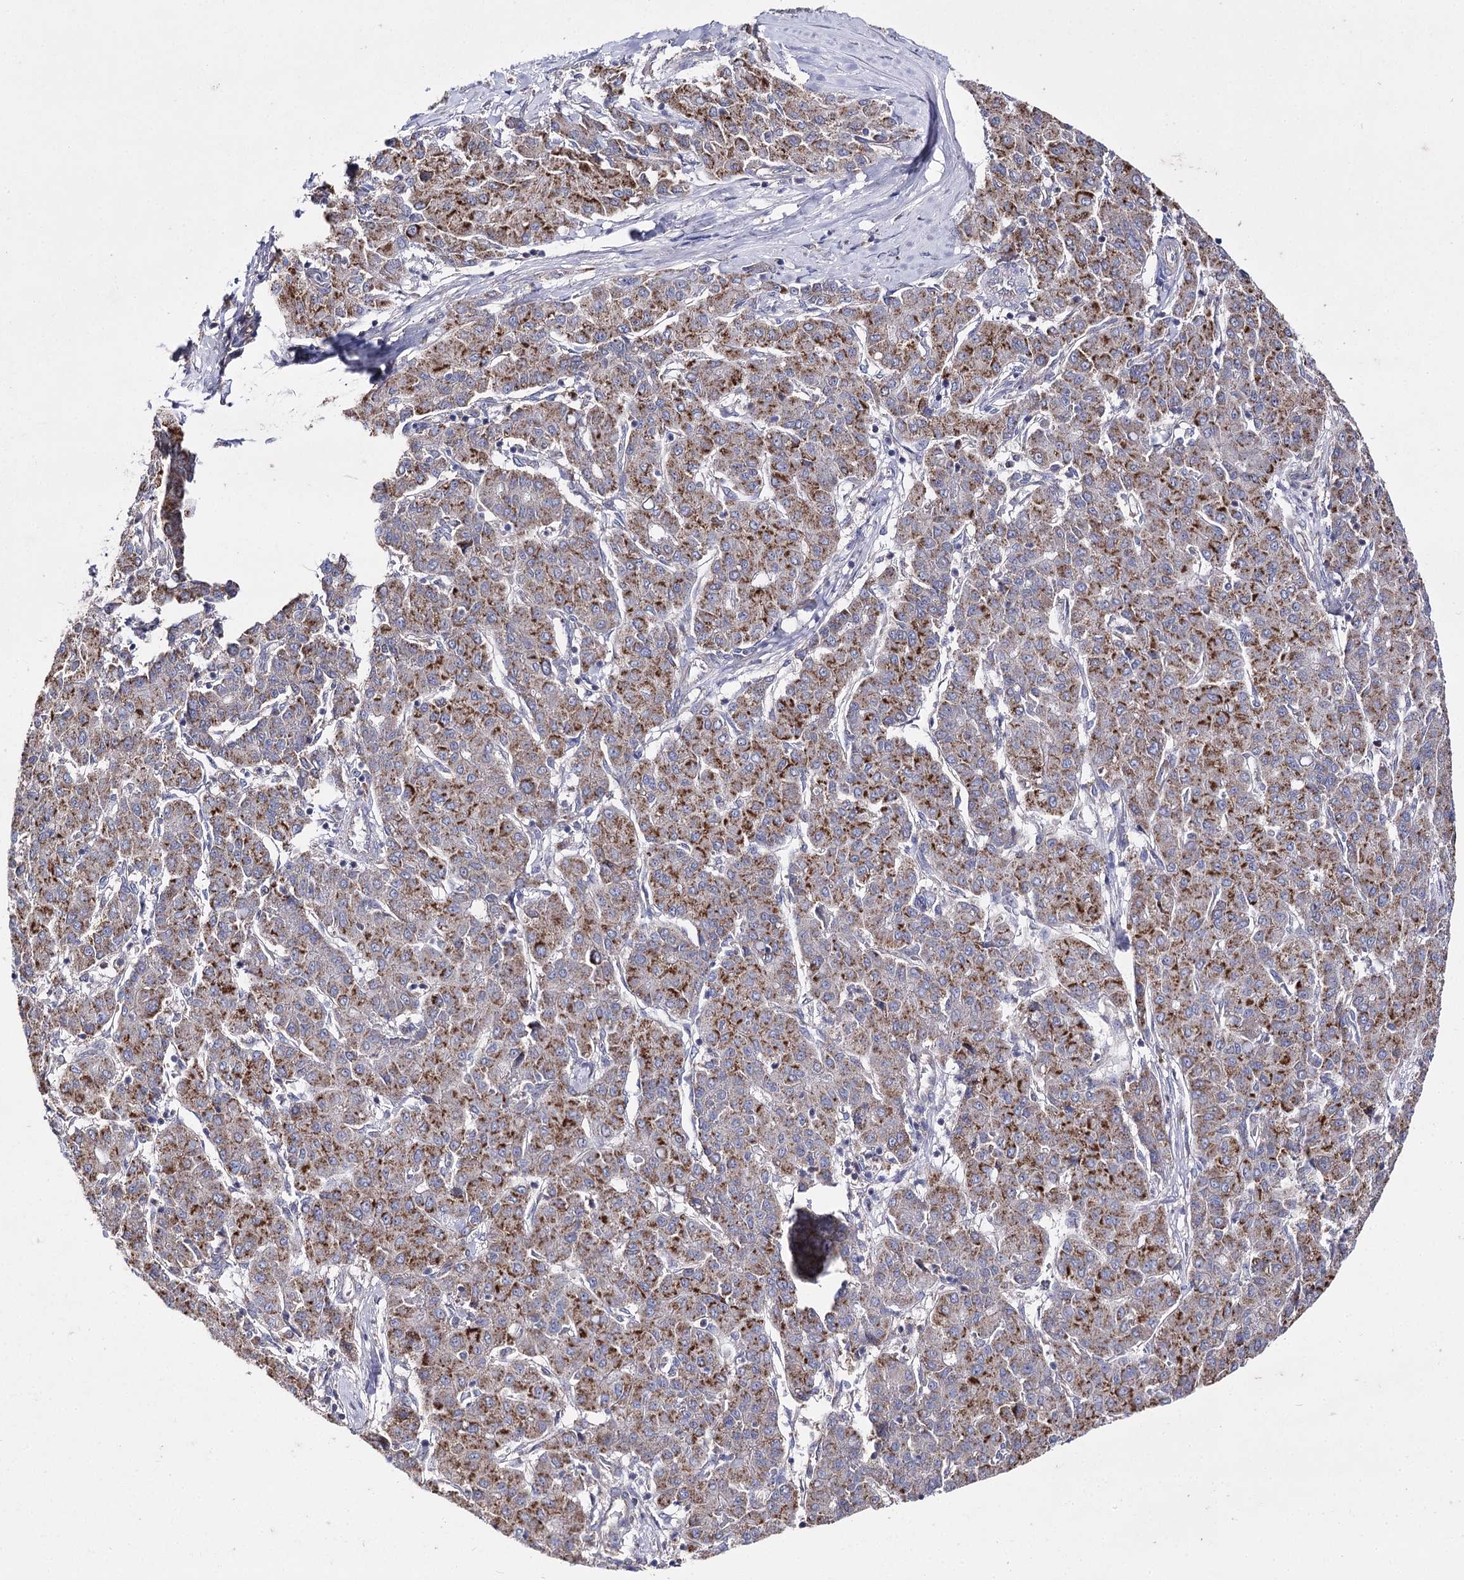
{"staining": {"intensity": "strong", "quantity": ">75%", "location": "cytoplasmic/membranous"}, "tissue": "liver cancer", "cell_type": "Tumor cells", "image_type": "cancer", "snomed": [{"axis": "morphology", "description": "Carcinoma, Hepatocellular, NOS"}, {"axis": "topography", "description": "Liver"}], "caption": "This is a photomicrograph of IHC staining of liver cancer, which shows strong staining in the cytoplasmic/membranous of tumor cells.", "gene": "AURKC", "patient": {"sex": "male", "age": 65}}